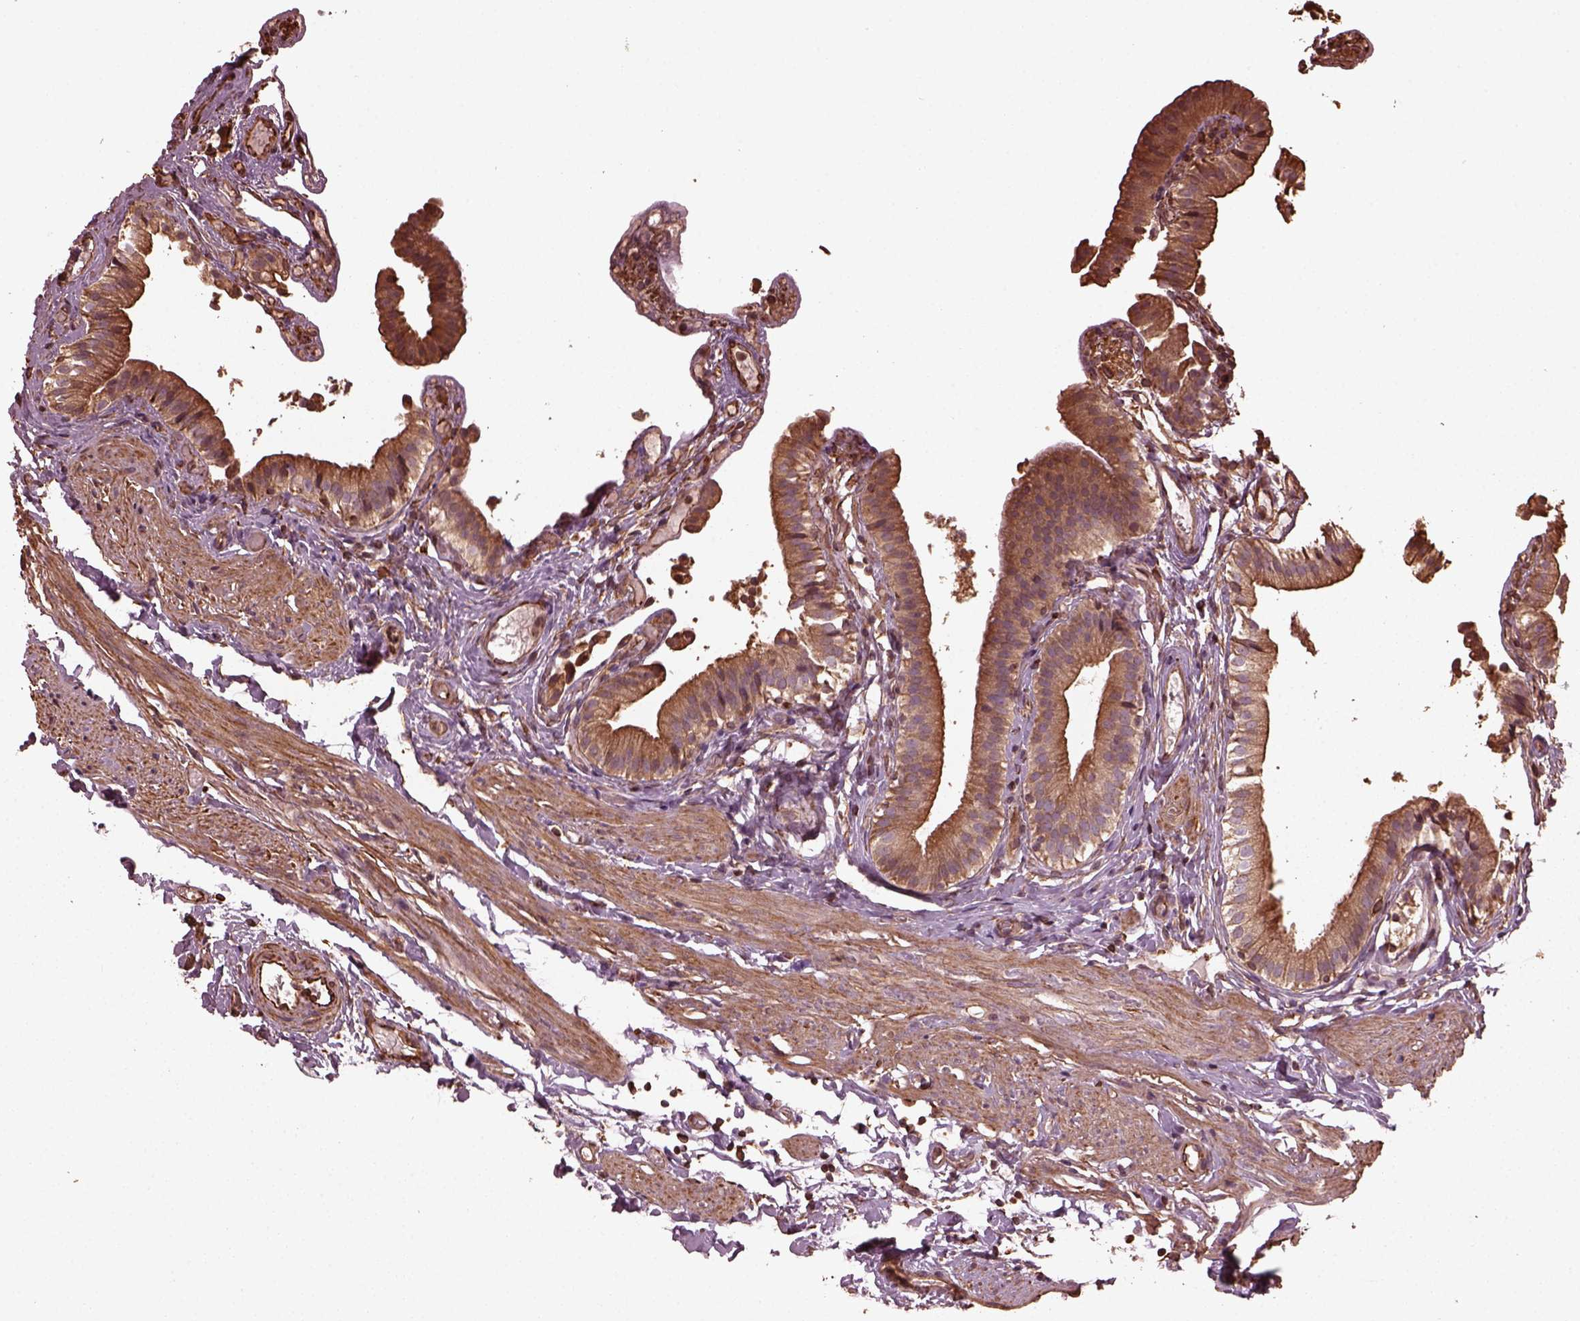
{"staining": {"intensity": "moderate", "quantity": ">75%", "location": "cytoplasmic/membranous"}, "tissue": "gallbladder", "cell_type": "Glandular cells", "image_type": "normal", "snomed": [{"axis": "morphology", "description": "Normal tissue, NOS"}, {"axis": "topography", "description": "Gallbladder"}], "caption": "A histopathology image of human gallbladder stained for a protein demonstrates moderate cytoplasmic/membranous brown staining in glandular cells. (Brightfield microscopy of DAB IHC at high magnification).", "gene": "GTPBP1", "patient": {"sex": "female", "age": 47}}